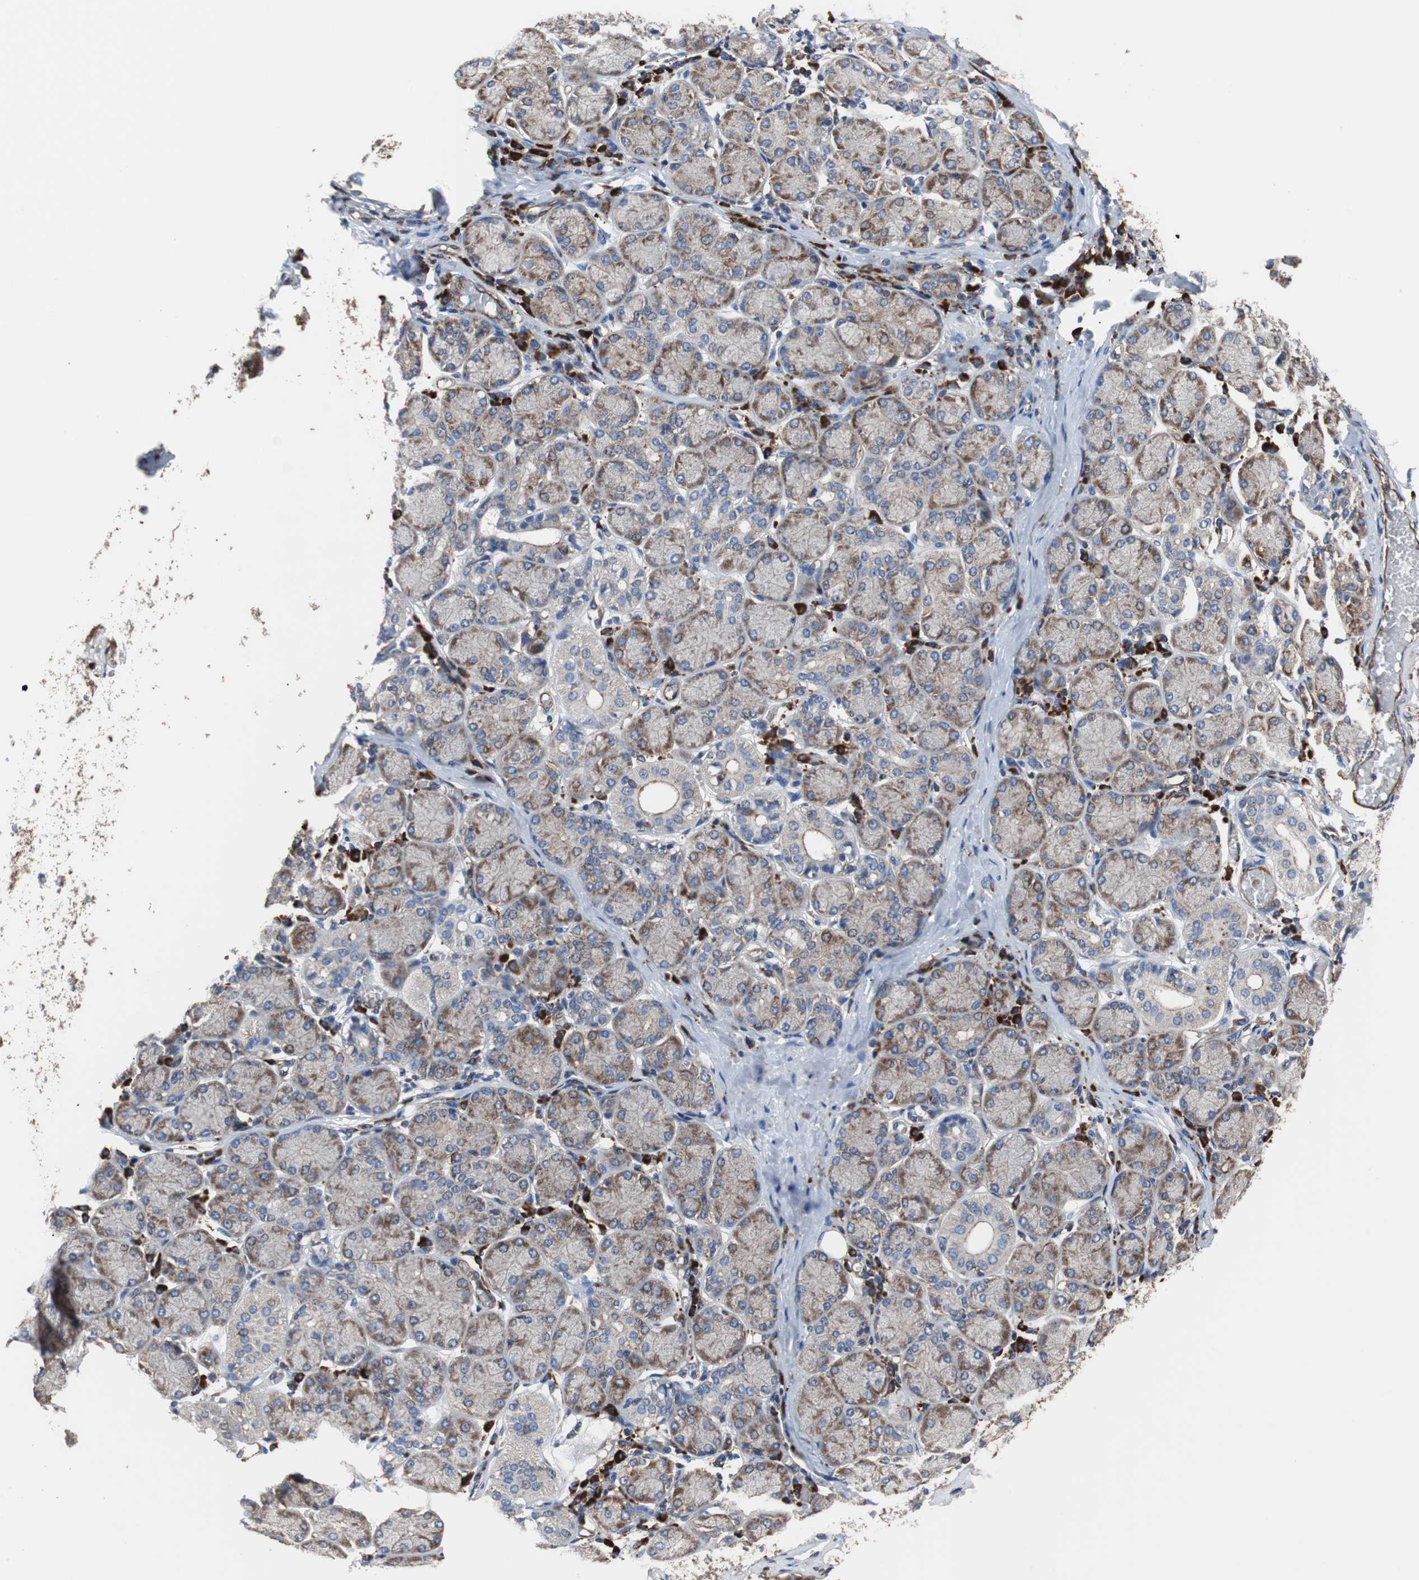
{"staining": {"intensity": "weak", "quantity": ">75%", "location": "cytoplasmic/membranous"}, "tissue": "salivary gland", "cell_type": "Glandular cells", "image_type": "normal", "snomed": [{"axis": "morphology", "description": "Normal tissue, NOS"}, {"axis": "topography", "description": "Salivary gland"}], "caption": "Benign salivary gland was stained to show a protein in brown. There is low levels of weak cytoplasmic/membranous positivity in approximately >75% of glandular cells. The staining was performed using DAB (3,3'-diaminobenzidine), with brown indicating positive protein expression. Nuclei are stained blue with hematoxylin.", "gene": "PLCG2", "patient": {"sex": "female", "age": 24}}